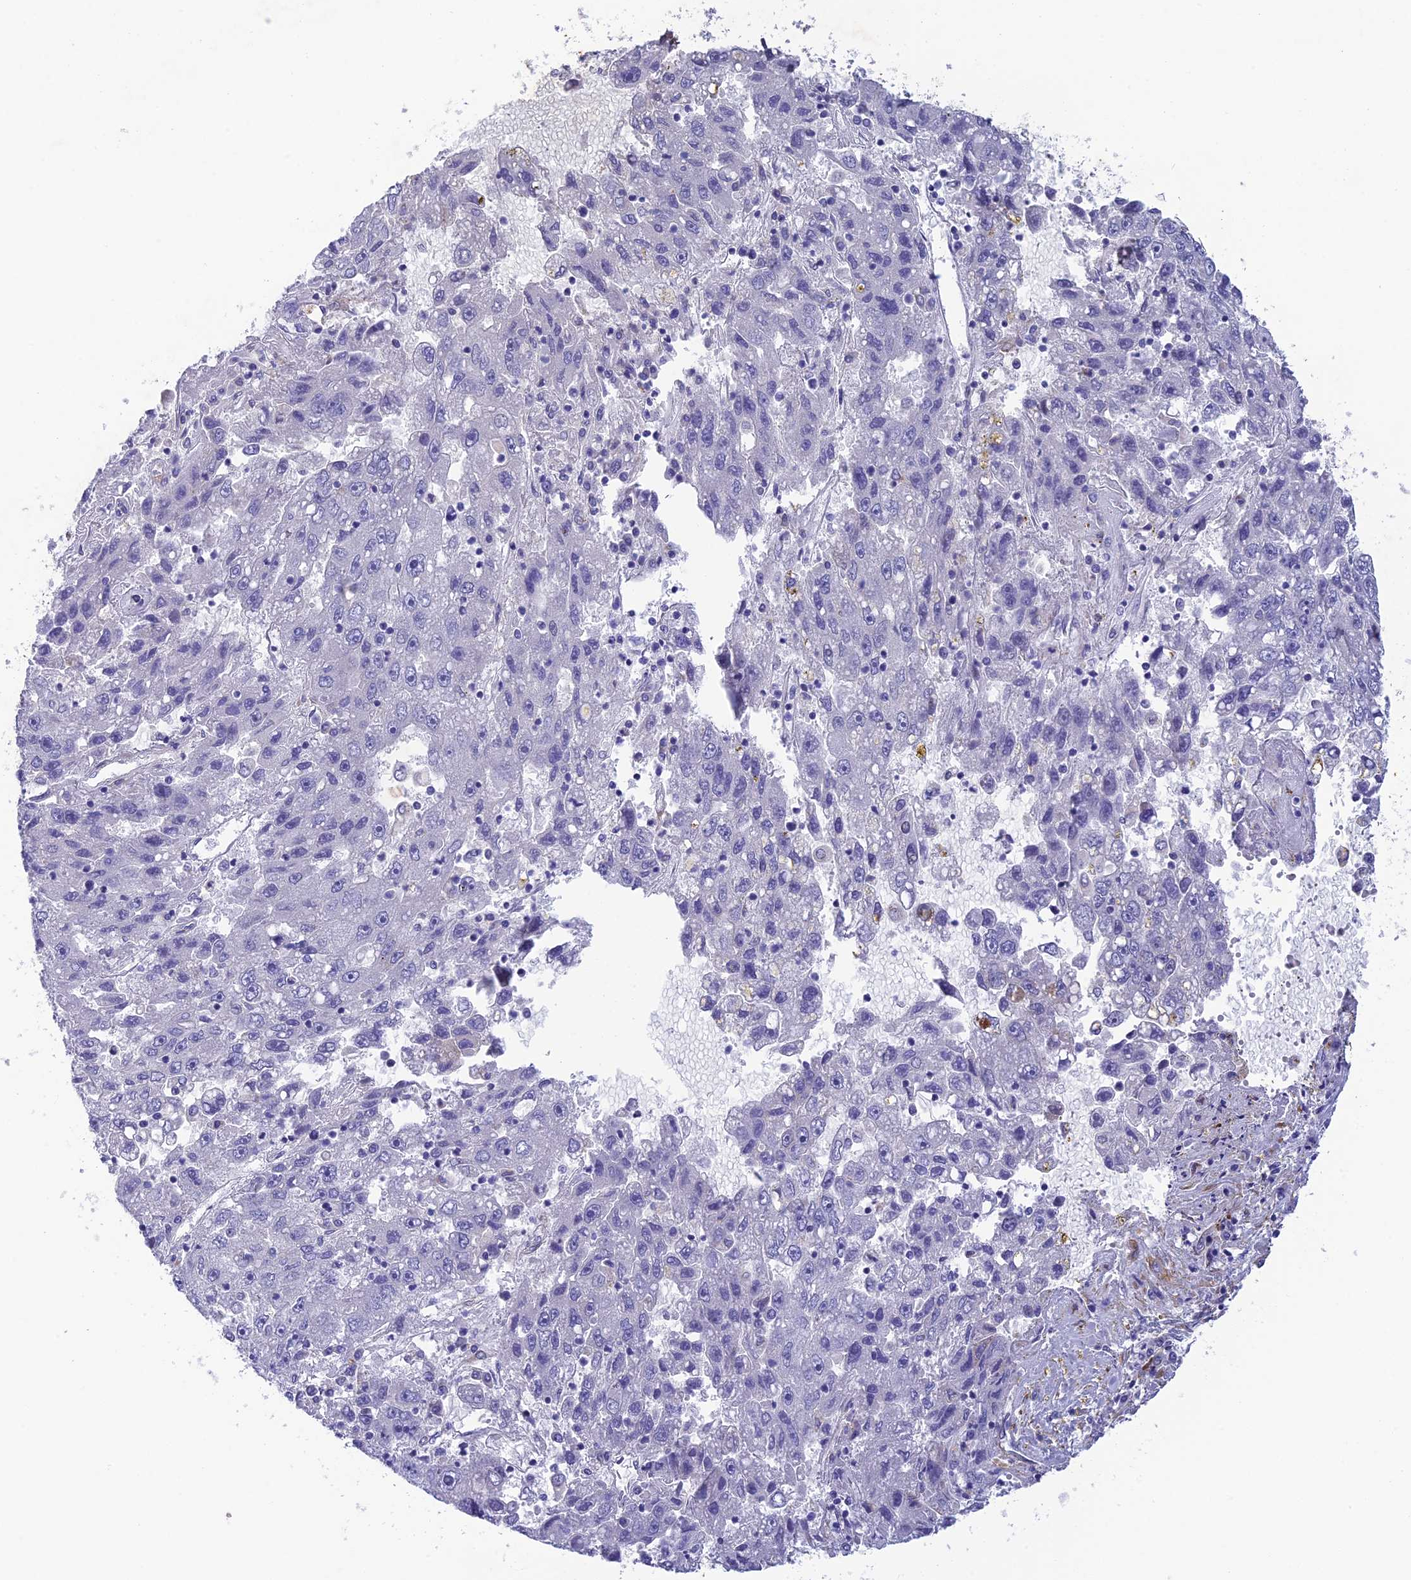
{"staining": {"intensity": "moderate", "quantity": "<25%", "location": "cytoplasmic/membranous"}, "tissue": "liver cancer", "cell_type": "Tumor cells", "image_type": "cancer", "snomed": [{"axis": "morphology", "description": "Carcinoma, Hepatocellular, NOS"}, {"axis": "topography", "description": "Liver"}], "caption": "Immunohistochemical staining of human liver cancer shows moderate cytoplasmic/membranous protein expression in about <25% of tumor cells.", "gene": "TNS1", "patient": {"sex": "male", "age": 49}}